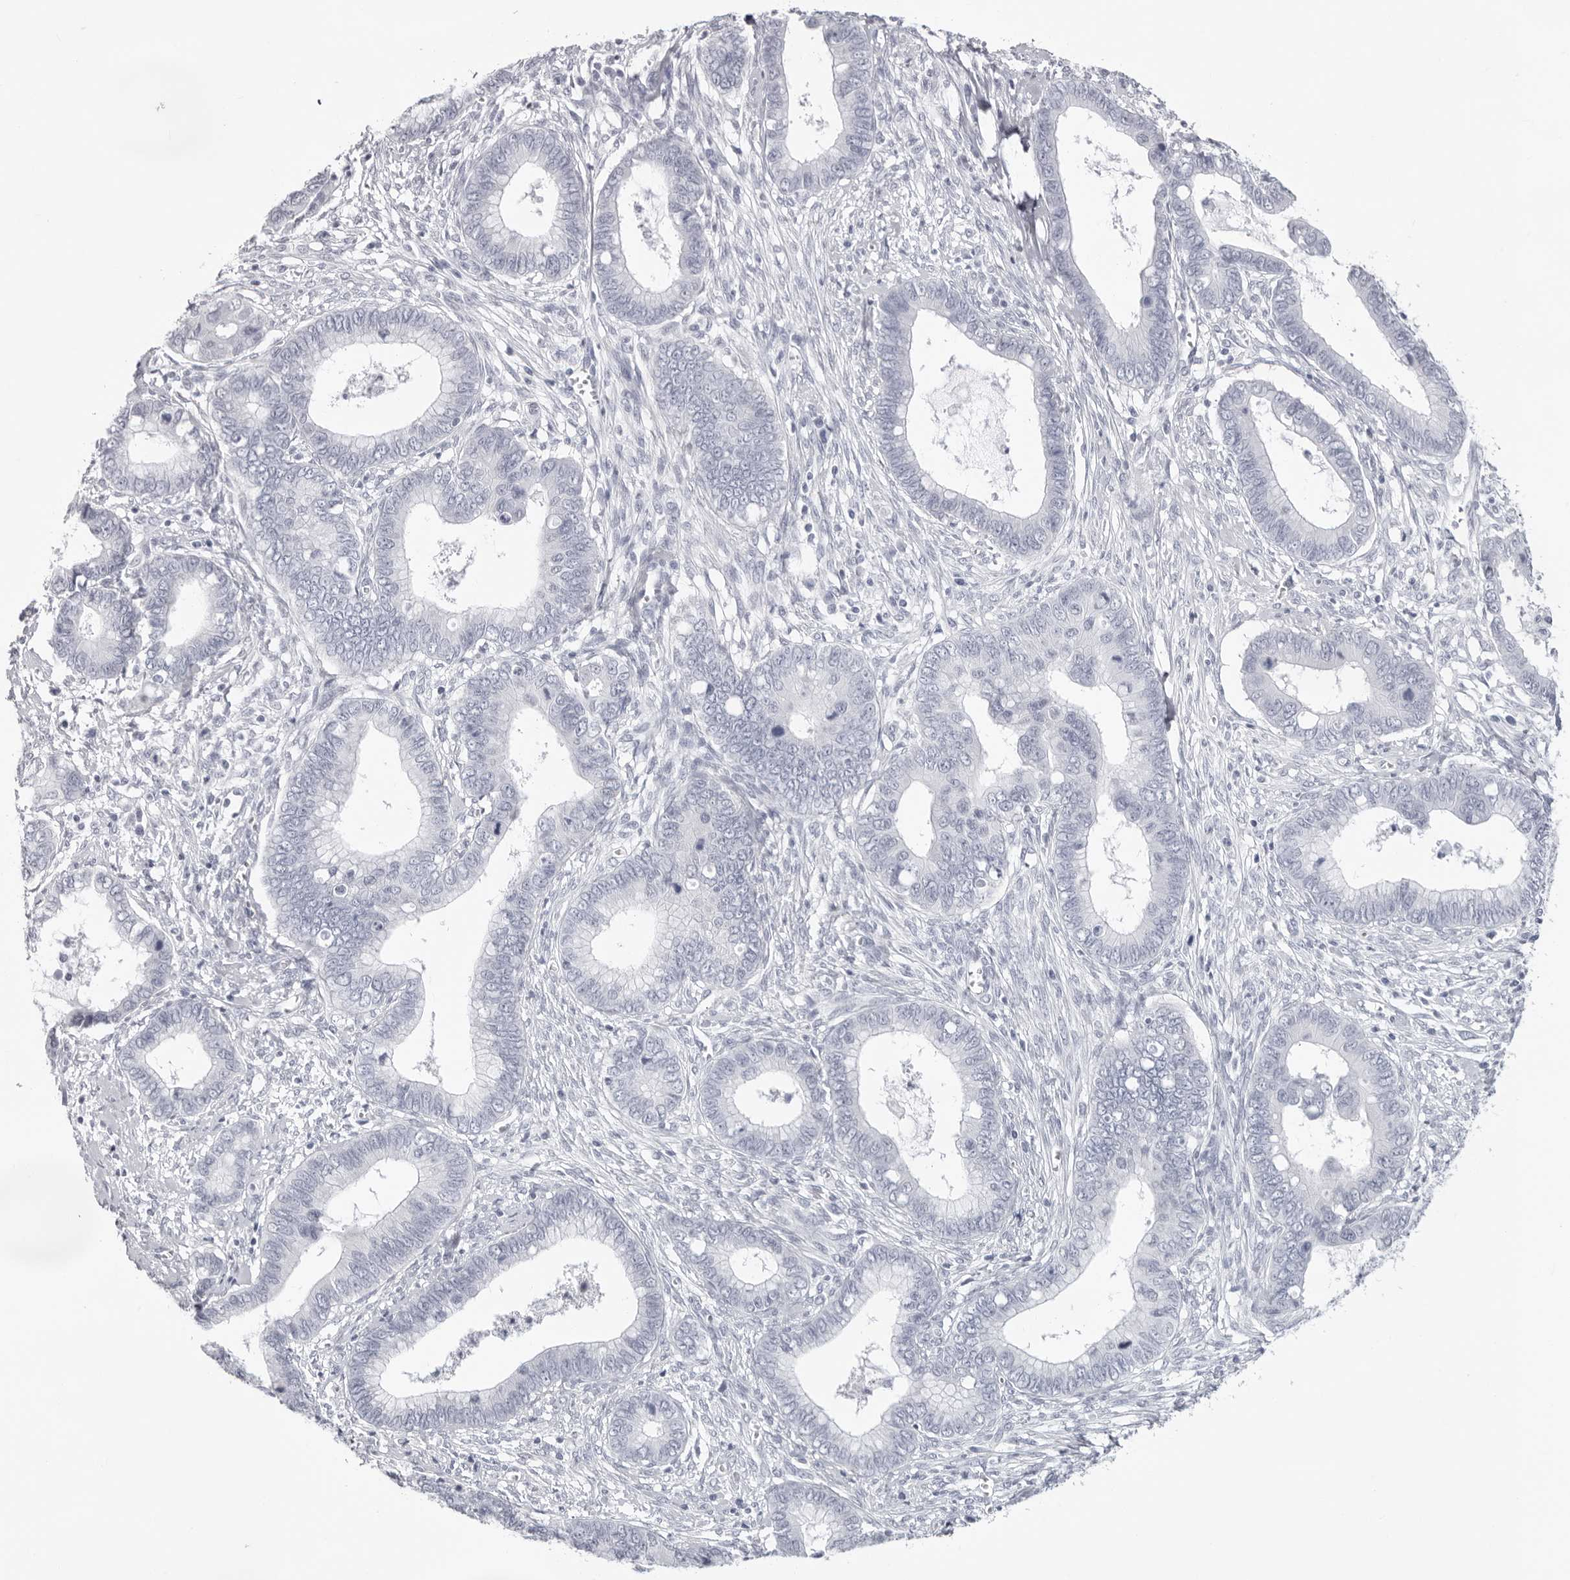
{"staining": {"intensity": "negative", "quantity": "none", "location": "none"}, "tissue": "cervical cancer", "cell_type": "Tumor cells", "image_type": "cancer", "snomed": [{"axis": "morphology", "description": "Adenocarcinoma, NOS"}, {"axis": "topography", "description": "Cervix"}], "caption": "There is no significant positivity in tumor cells of adenocarcinoma (cervical). The staining is performed using DAB (3,3'-diaminobenzidine) brown chromogen with nuclei counter-stained in using hematoxylin.", "gene": "INSL3", "patient": {"sex": "female", "age": 44}}